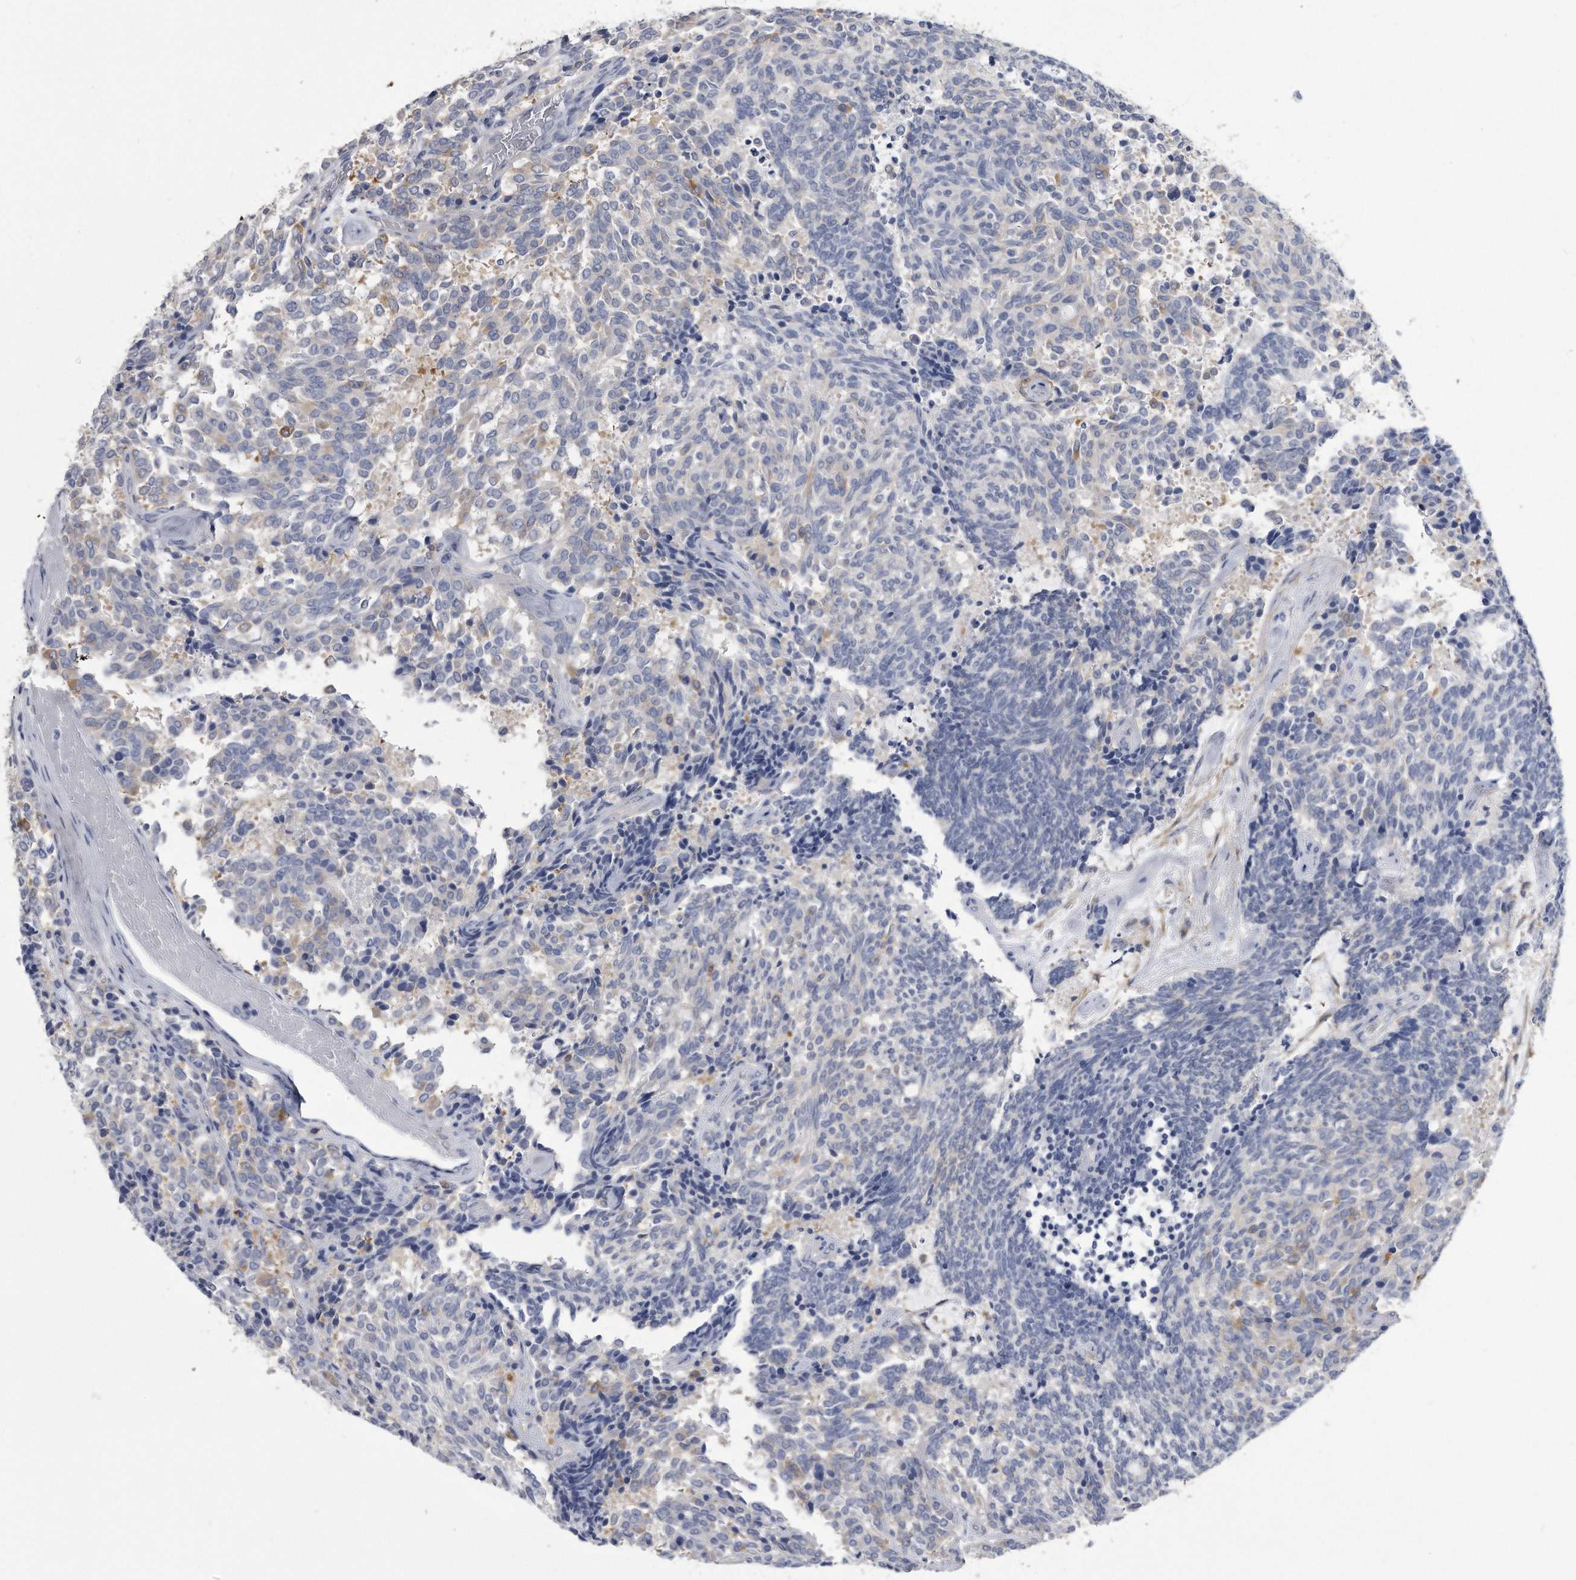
{"staining": {"intensity": "weak", "quantity": "<25%", "location": "cytoplasmic/membranous"}, "tissue": "carcinoid", "cell_type": "Tumor cells", "image_type": "cancer", "snomed": [{"axis": "morphology", "description": "Carcinoid, malignant, NOS"}, {"axis": "topography", "description": "Pancreas"}], "caption": "Carcinoid was stained to show a protein in brown. There is no significant expression in tumor cells.", "gene": "PYGB", "patient": {"sex": "female", "age": 54}}